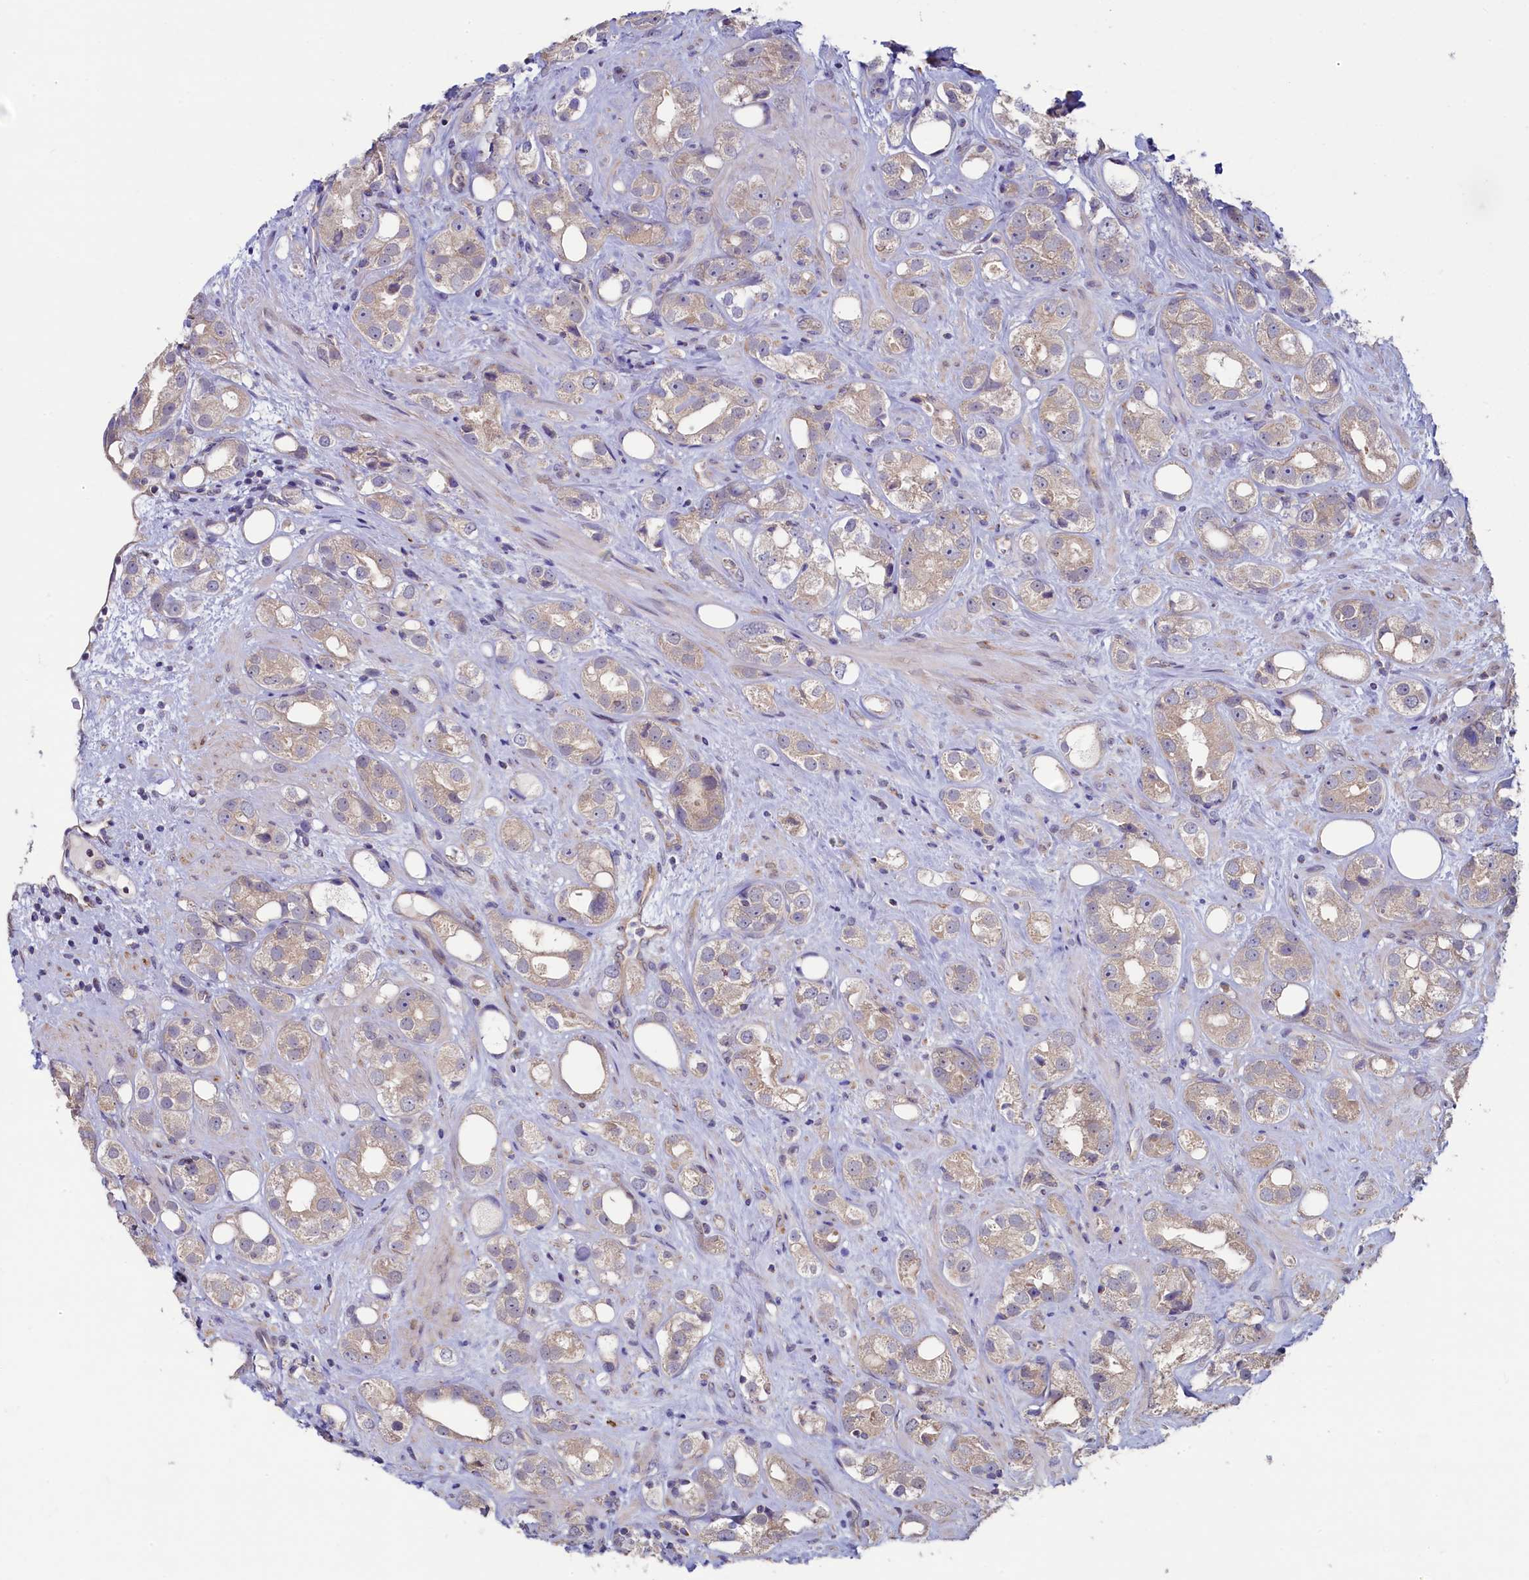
{"staining": {"intensity": "weak", "quantity": "25%-75%", "location": "cytoplasmic/membranous"}, "tissue": "prostate cancer", "cell_type": "Tumor cells", "image_type": "cancer", "snomed": [{"axis": "morphology", "description": "Adenocarcinoma, NOS"}, {"axis": "topography", "description": "Prostate"}], "caption": "Human prostate cancer (adenocarcinoma) stained for a protein (brown) displays weak cytoplasmic/membranous positive staining in about 25%-75% of tumor cells.", "gene": "SPATA2L", "patient": {"sex": "male", "age": 79}}